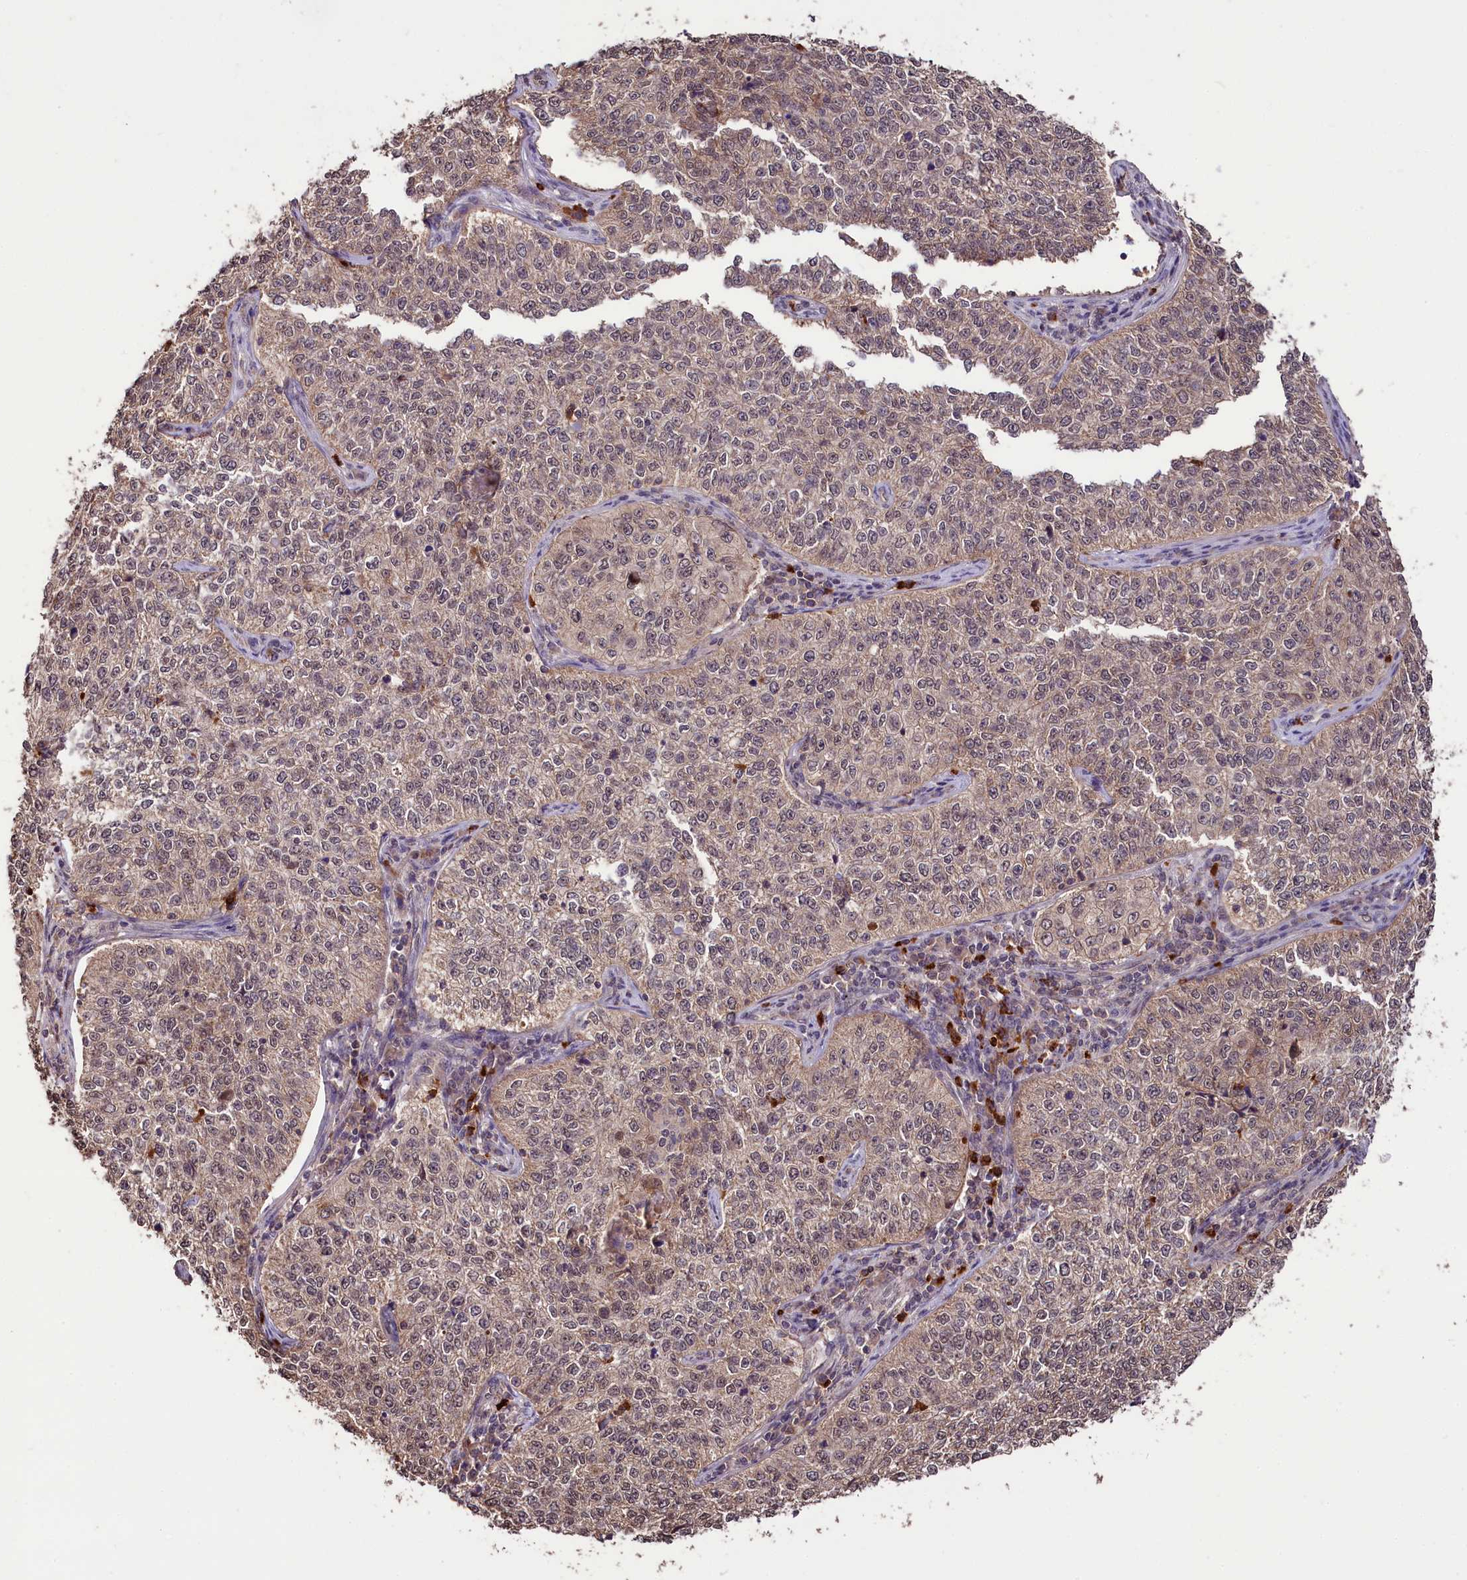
{"staining": {"intensity": "moderate", "quantity": "25%-75%", "location": "cytoplasmic/membranous,nuclear"}, "tissue": "cervical cancer", "cell_type": "Tumor cells", "image_type": "cancer", "snomed": [{"axis": "morphology", "description": "Squamous cell carcinoma, NOS"}, {"axis": "topography", "description": "Cervix"}], "caption": "DAB immunohistochemical staining of human cervical squamous cell carcinoma displays moderate cytoplasmic/membranous and nuclear protein expression in approximately 25%-75% of tumor cells.", "gene": "KLRB1", "patient": {"sex": "female", "age": 35}}